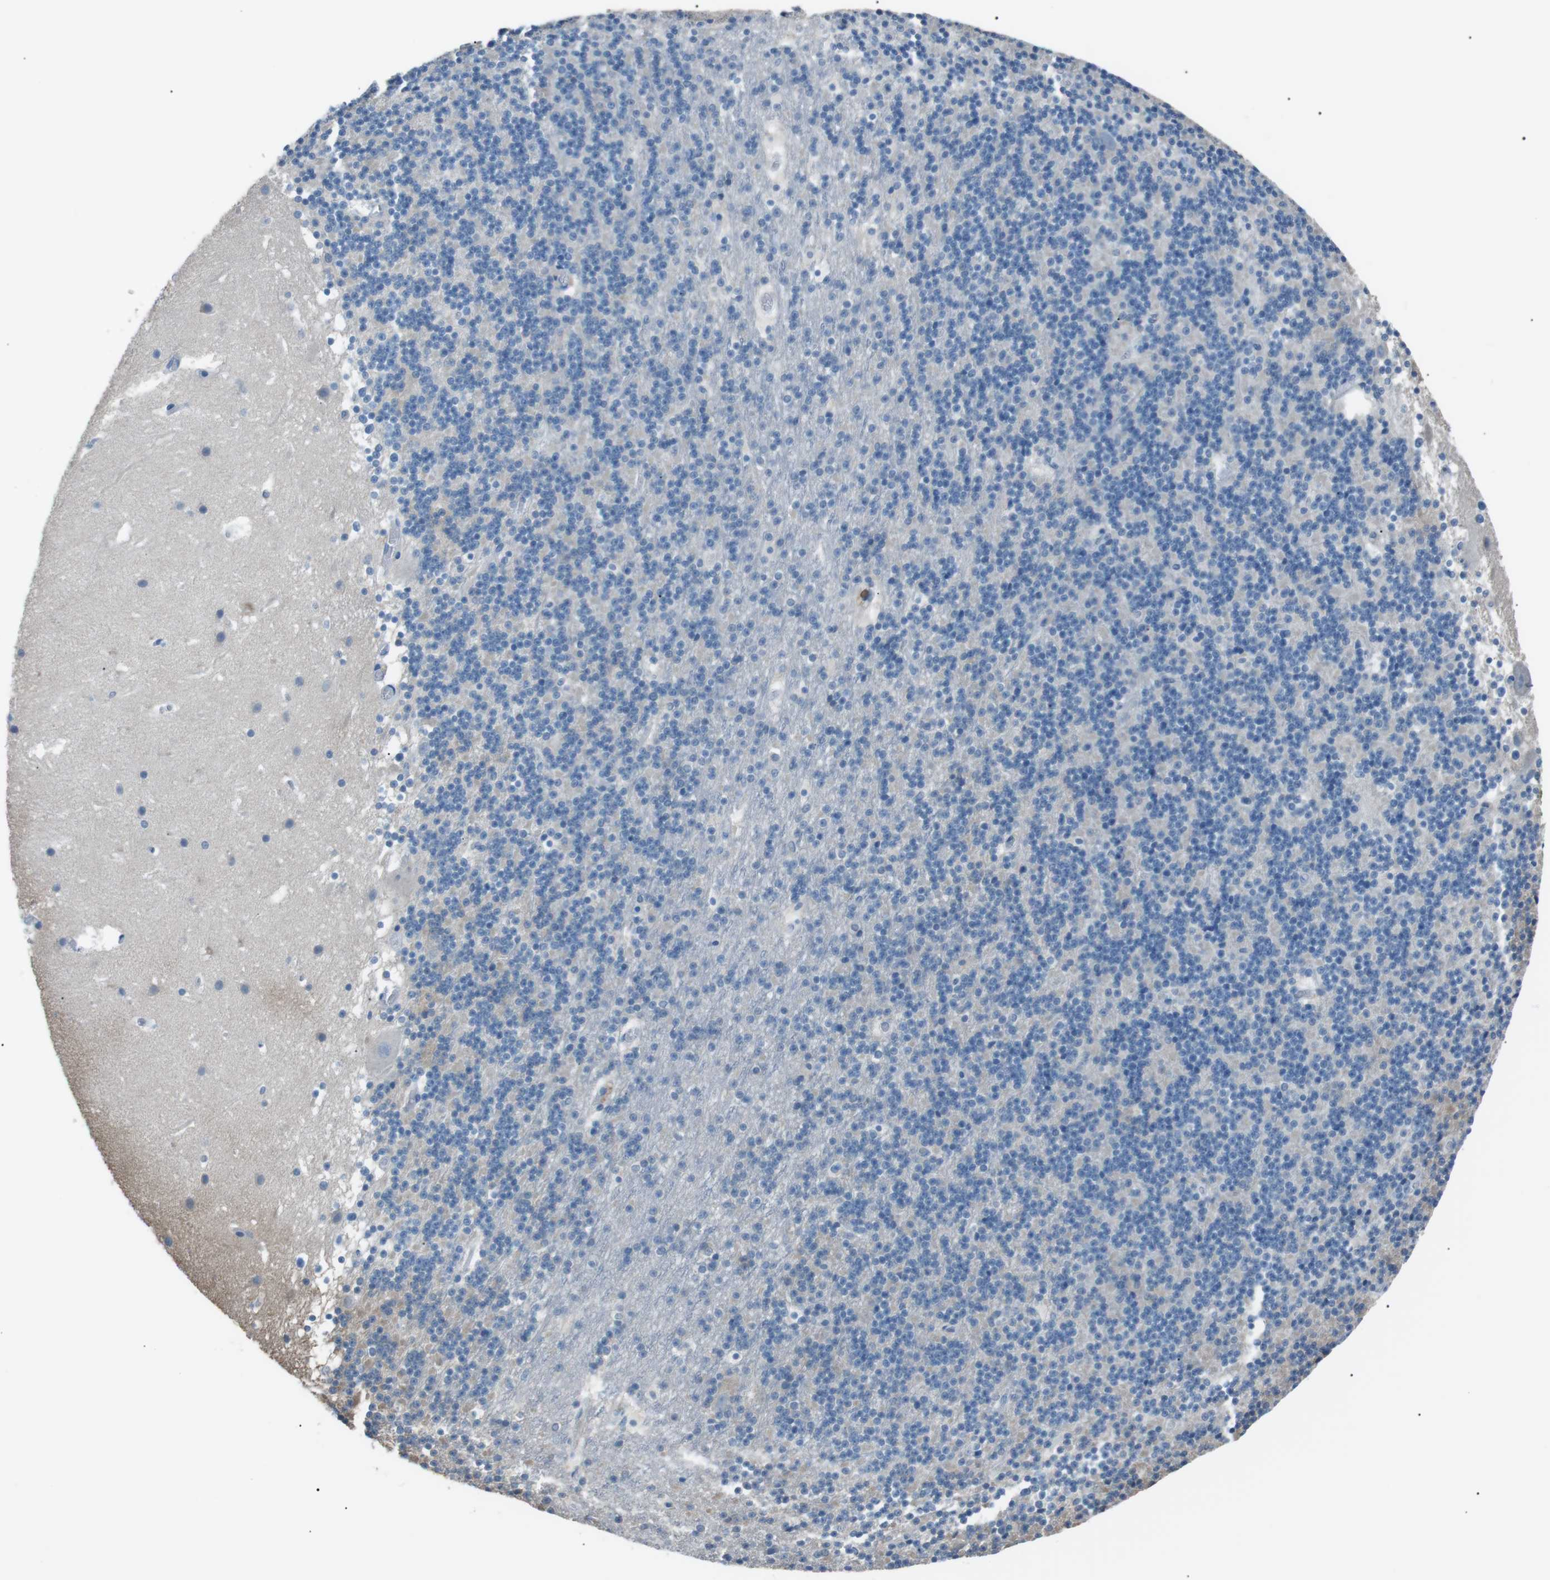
{"staining": {"intensity": "negative", "quantity": "none", "location": "none"}, "tissue": "cerebellum", "cell_type": "Cells in granular layer", "image_type": "normal", "snomed": [{"axis": "morphology", "description": "Normal tissue, NOS"}, {"axis": "topography", "description": "Cerebellum"}], "caption": "Protein analysis of normal cerebellum demonstrates no significant positivity in cells in granular layer. (Brightfield microscopy of DAB IHC at high magnification).", "gene": "CDH26", "patient": {"sex": "male", "age": 45}}